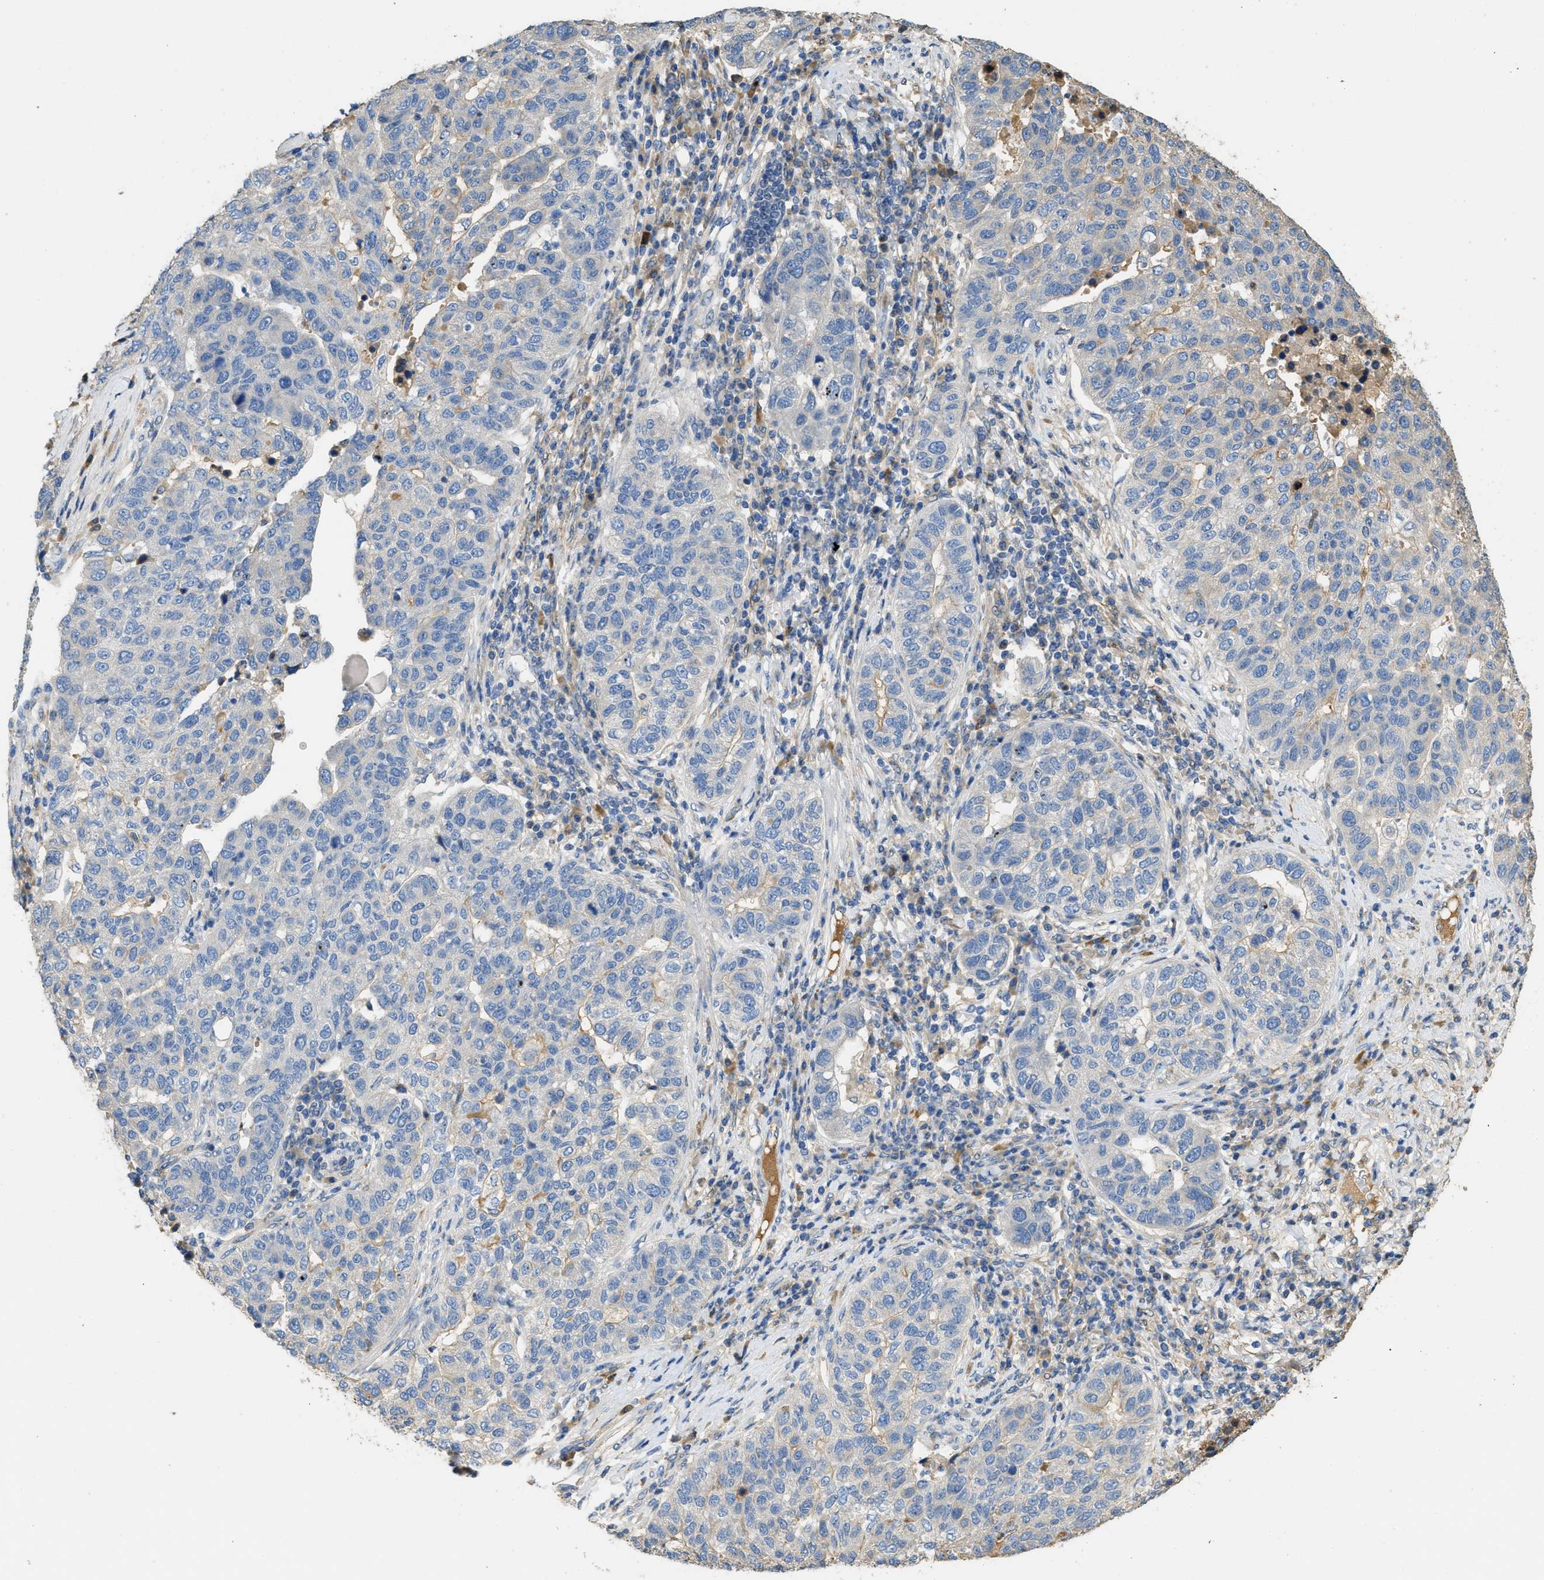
{"staining": {"intensity": "negative", "quantity": "none", "location": "none"}, "tissue": "pancreatic cancer", "cell_type": "Tumor cells", "image_type": "cancer", "snomed": [{"axis": "morphology", "description": "Adenocarcinoma, NOS"}, {"axis": "topography", "description": "Pancreas"}], "caption": "Protein analysis of adenocarcinoma (pancreatic) displays no significant expression in tumor cells. (DAB immunohistochemistry (IHC) with hematoxylin counter stain).", "gene": "RIPK2", "patient": {"sex": "female", "age": 61}}